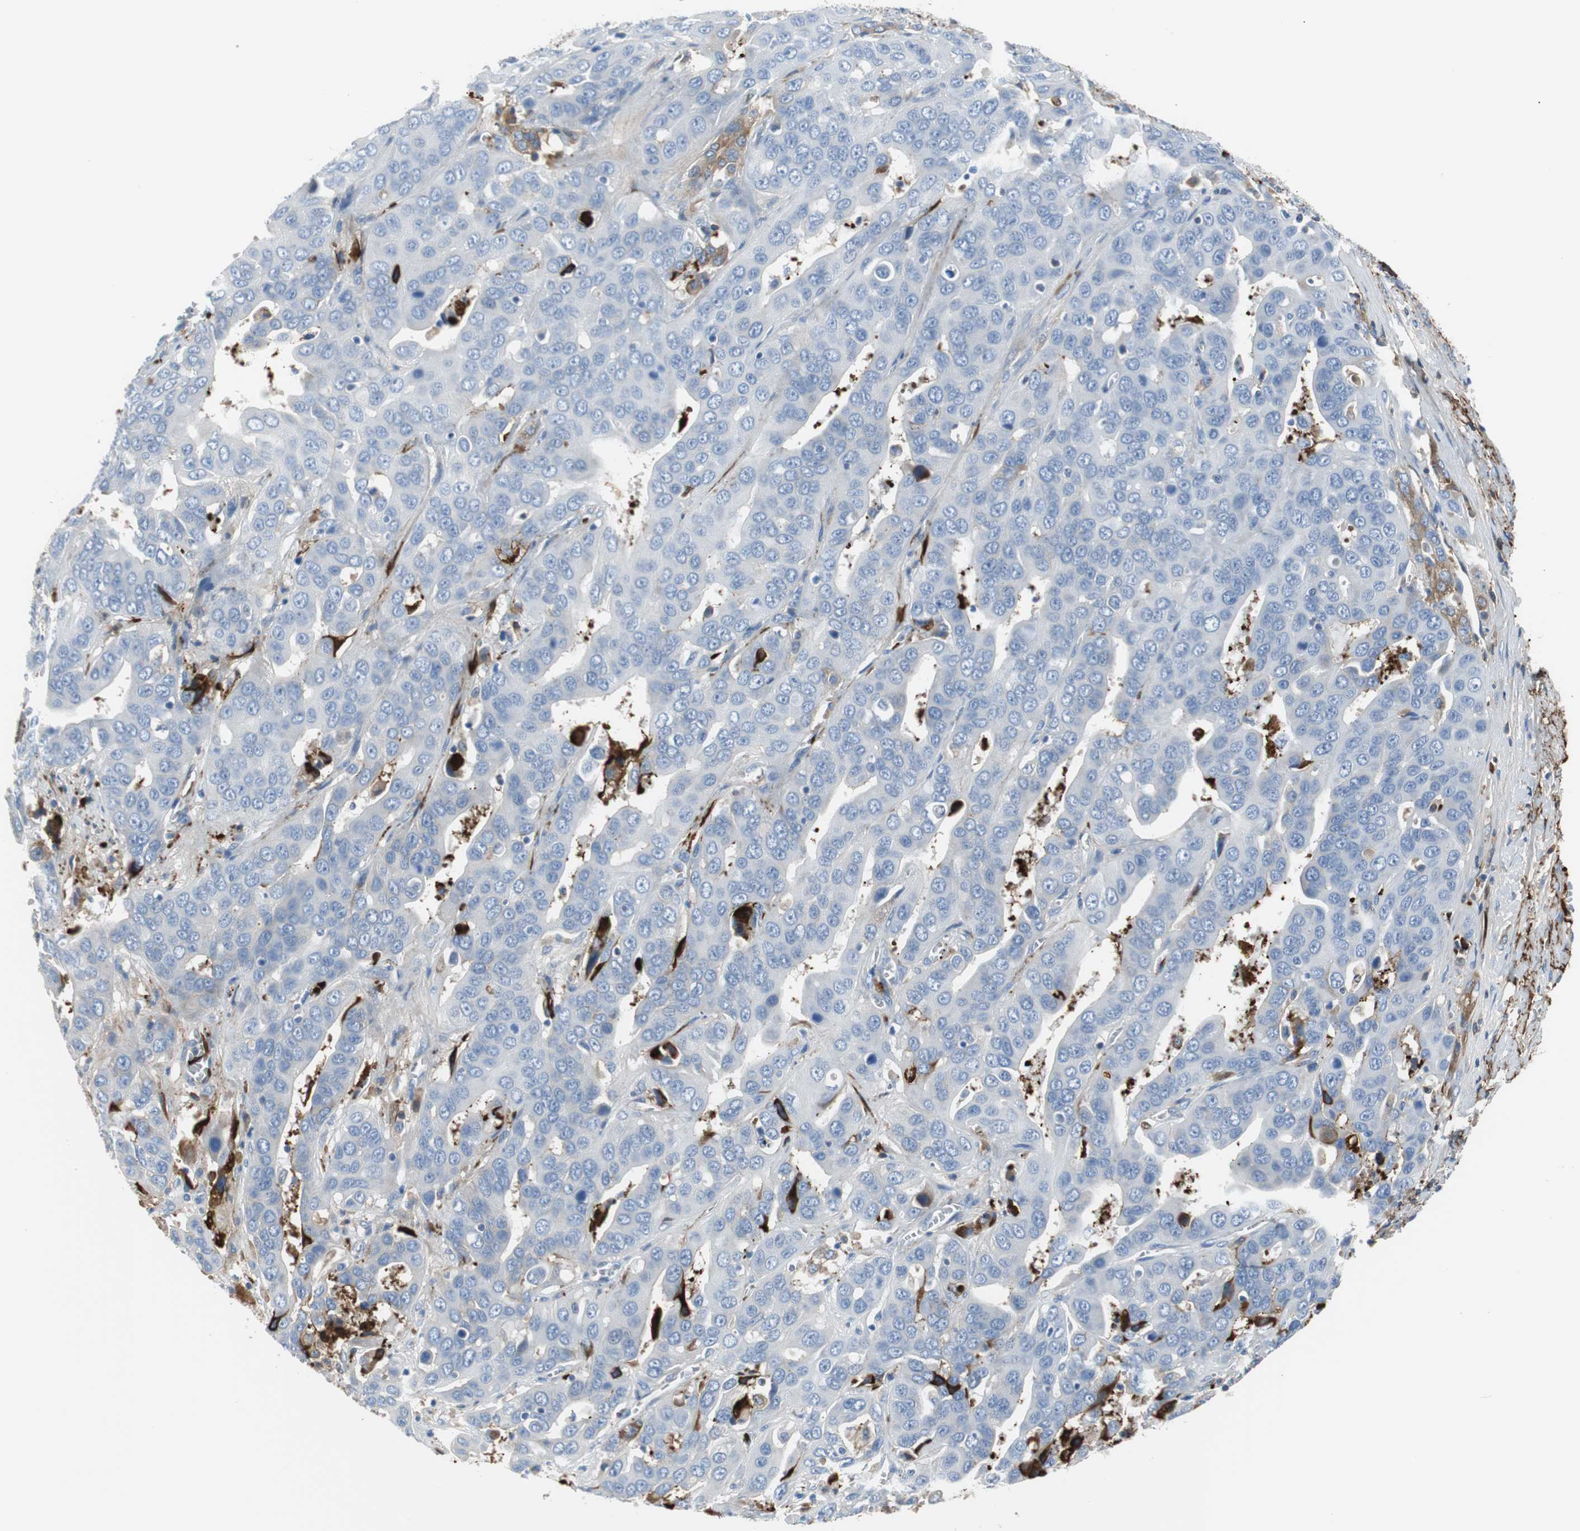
{"staining": {"intensity": "negative", "quantity": "none", "location": "none"}, "tissue": "liver cancer", "cell_type": "Tumor cells", "image_type": "cancer", "snomed": [{"axis": "morphology", "description": "Cholangiocarcinoma"}, {"axis": "topography", "description": "Liver"}], "caption": "Tumor cells show no significant staining in cholangiocarcinoma (liver).", "gene": "APCS", "patient": {"sex": "female", "age": 52}}